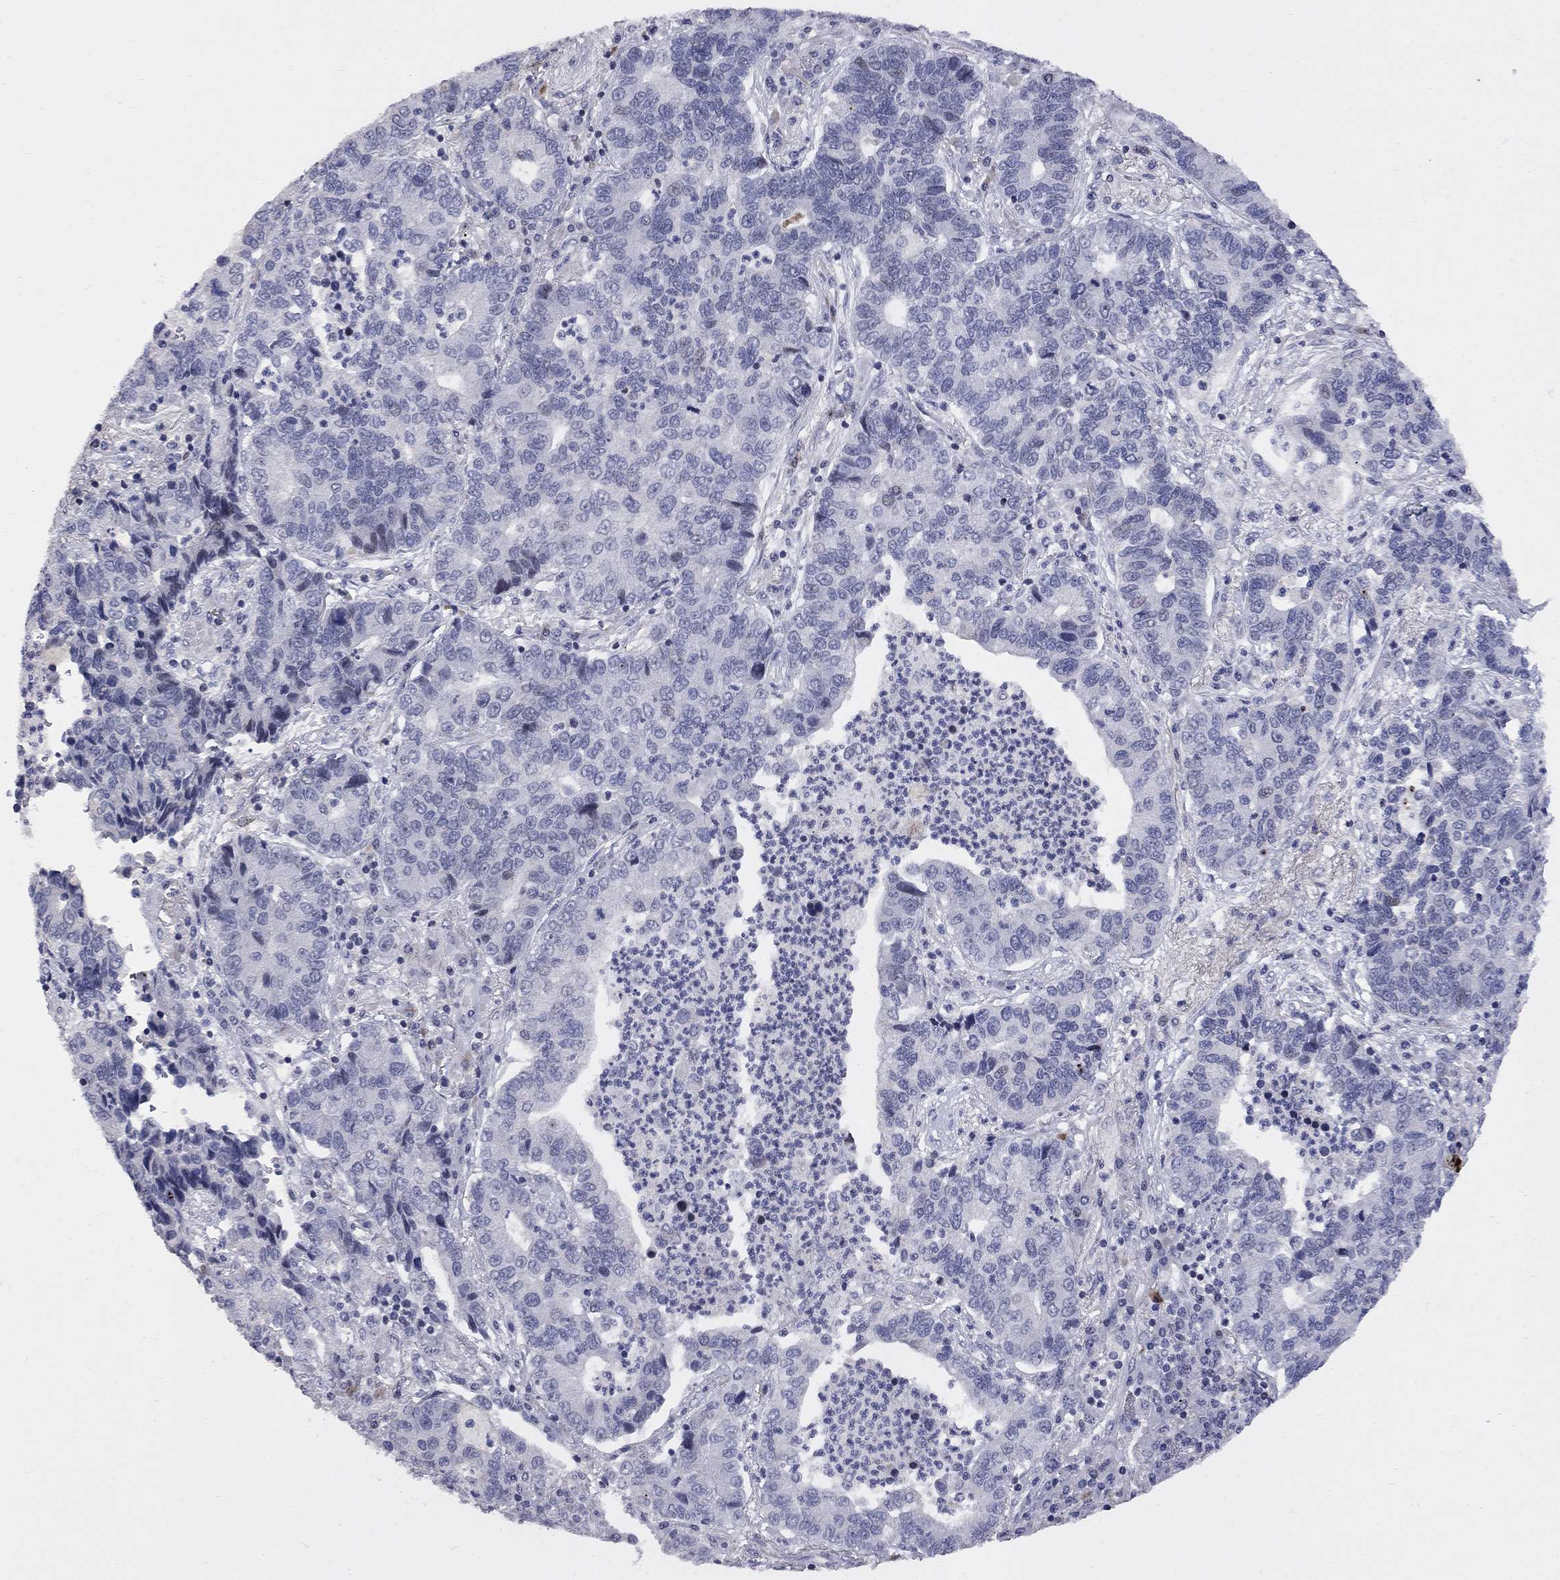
{"staining": {"intensity": "negative", "quantity": "none", "location": "none"}, "tissue": "lung cancer", "cell_type": "Tumor cells", "image_type": "cancer", "snomed": [{"axis": "morphology", "description": "Adenocarcinoma, NOS"}, {"axis": "topography", "description": "Lung"}], "caption": "Immunohistochemical staining of human lung adenocarcinoma exhibits no significant staining in tumor cells. (DAB immunohistochemistry, high magnification).", "gene": "DHX33", "patient": {"sex": "female", "age": 57}}